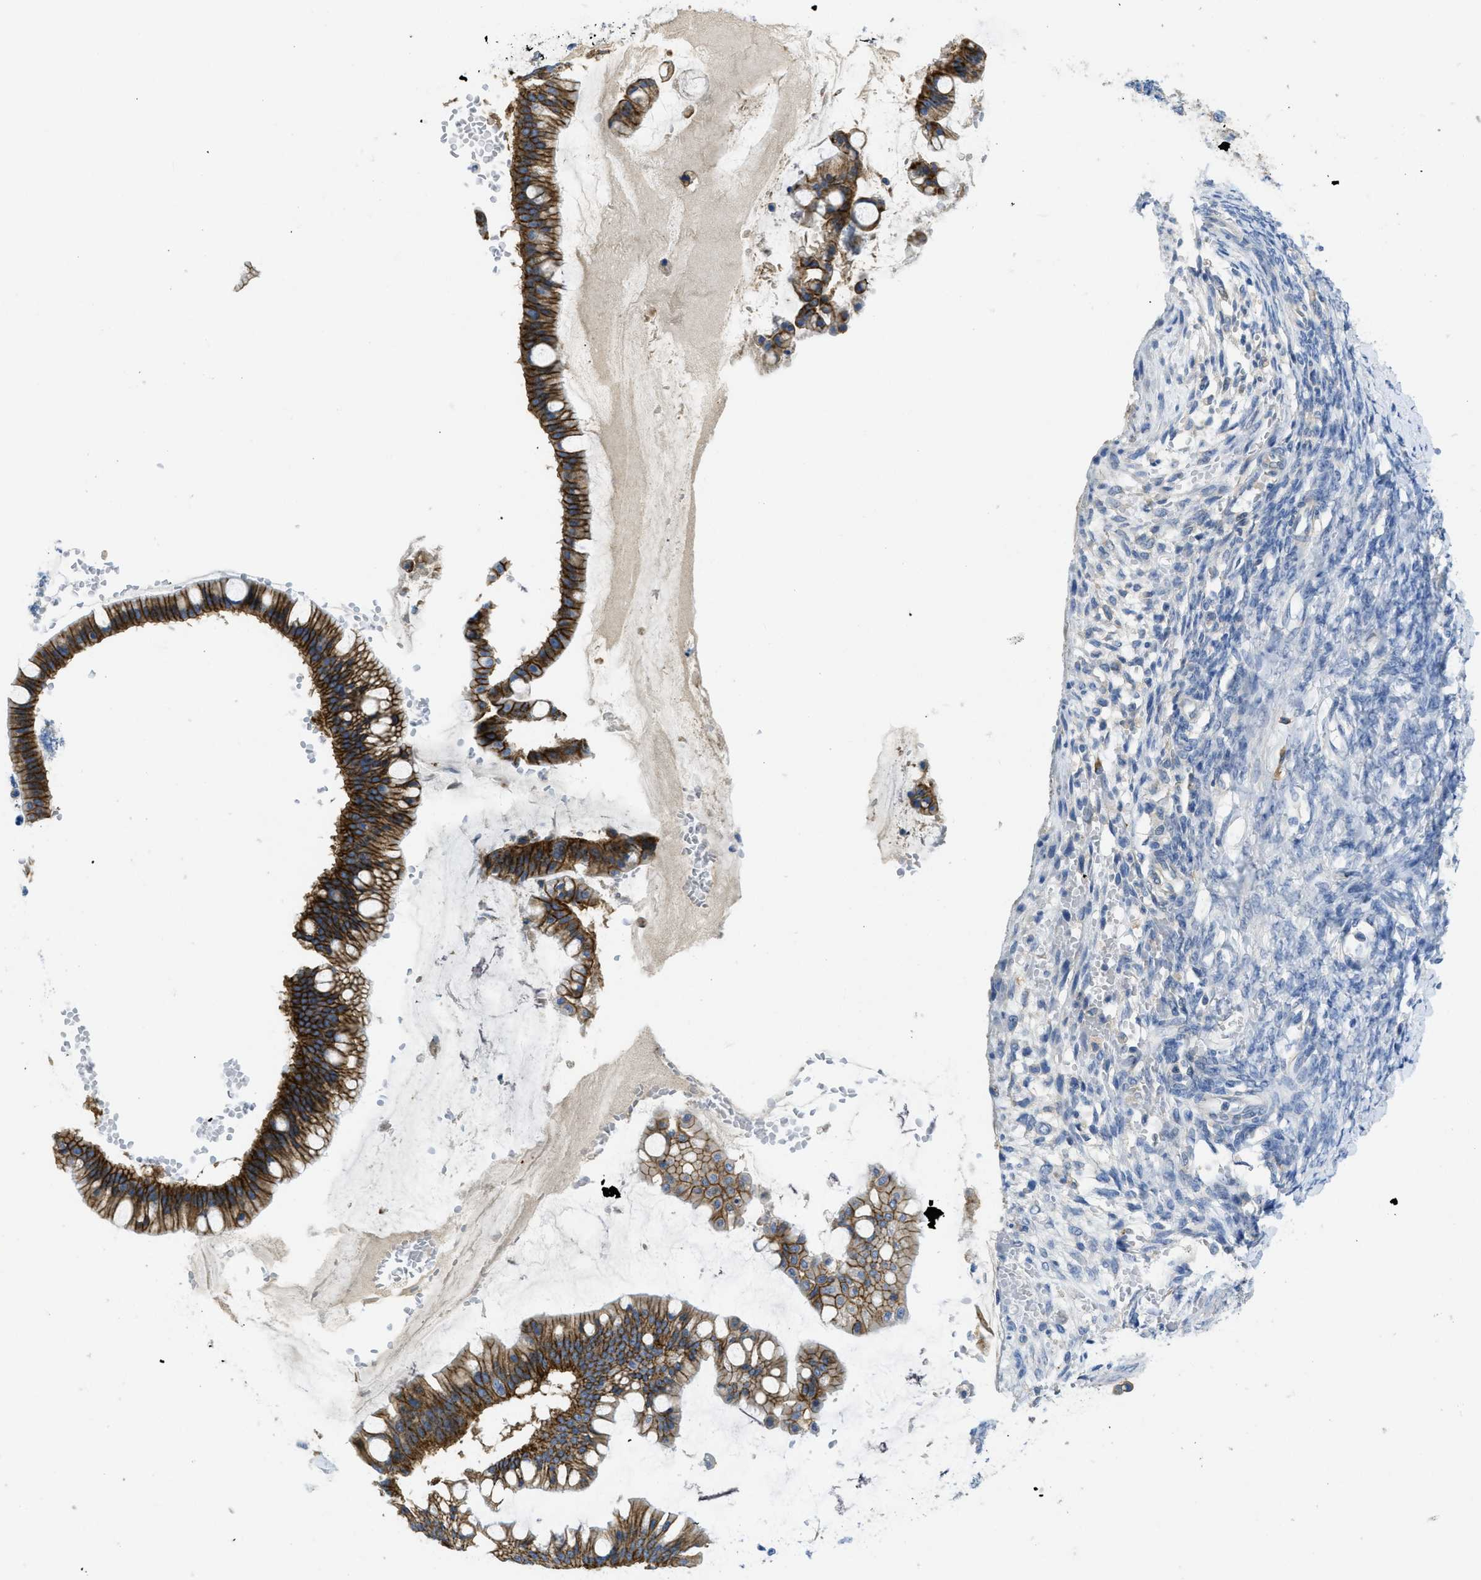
{"staining": {"intensity": "strong", "quantity": ">75%", "location": "cytoplasmic/membranous"}, "tissue": "ovarian cancer", "cell_type": "Tumor cells", "image_type": "cancer", "snomed": [{"axis": "morphology", "description": "Cystadenocarcinoma, mucinous, NOS"}, {"axis": "topography", "description": "Ovary"}], "caption": "Human ovarian cancer stained for a protein (brown) reveals strong cytoplasmic/membranous positive staining in about >75% of tumor cells.", "gene": "CNNM4", "patient": {"sex": "female", "age": 73}}